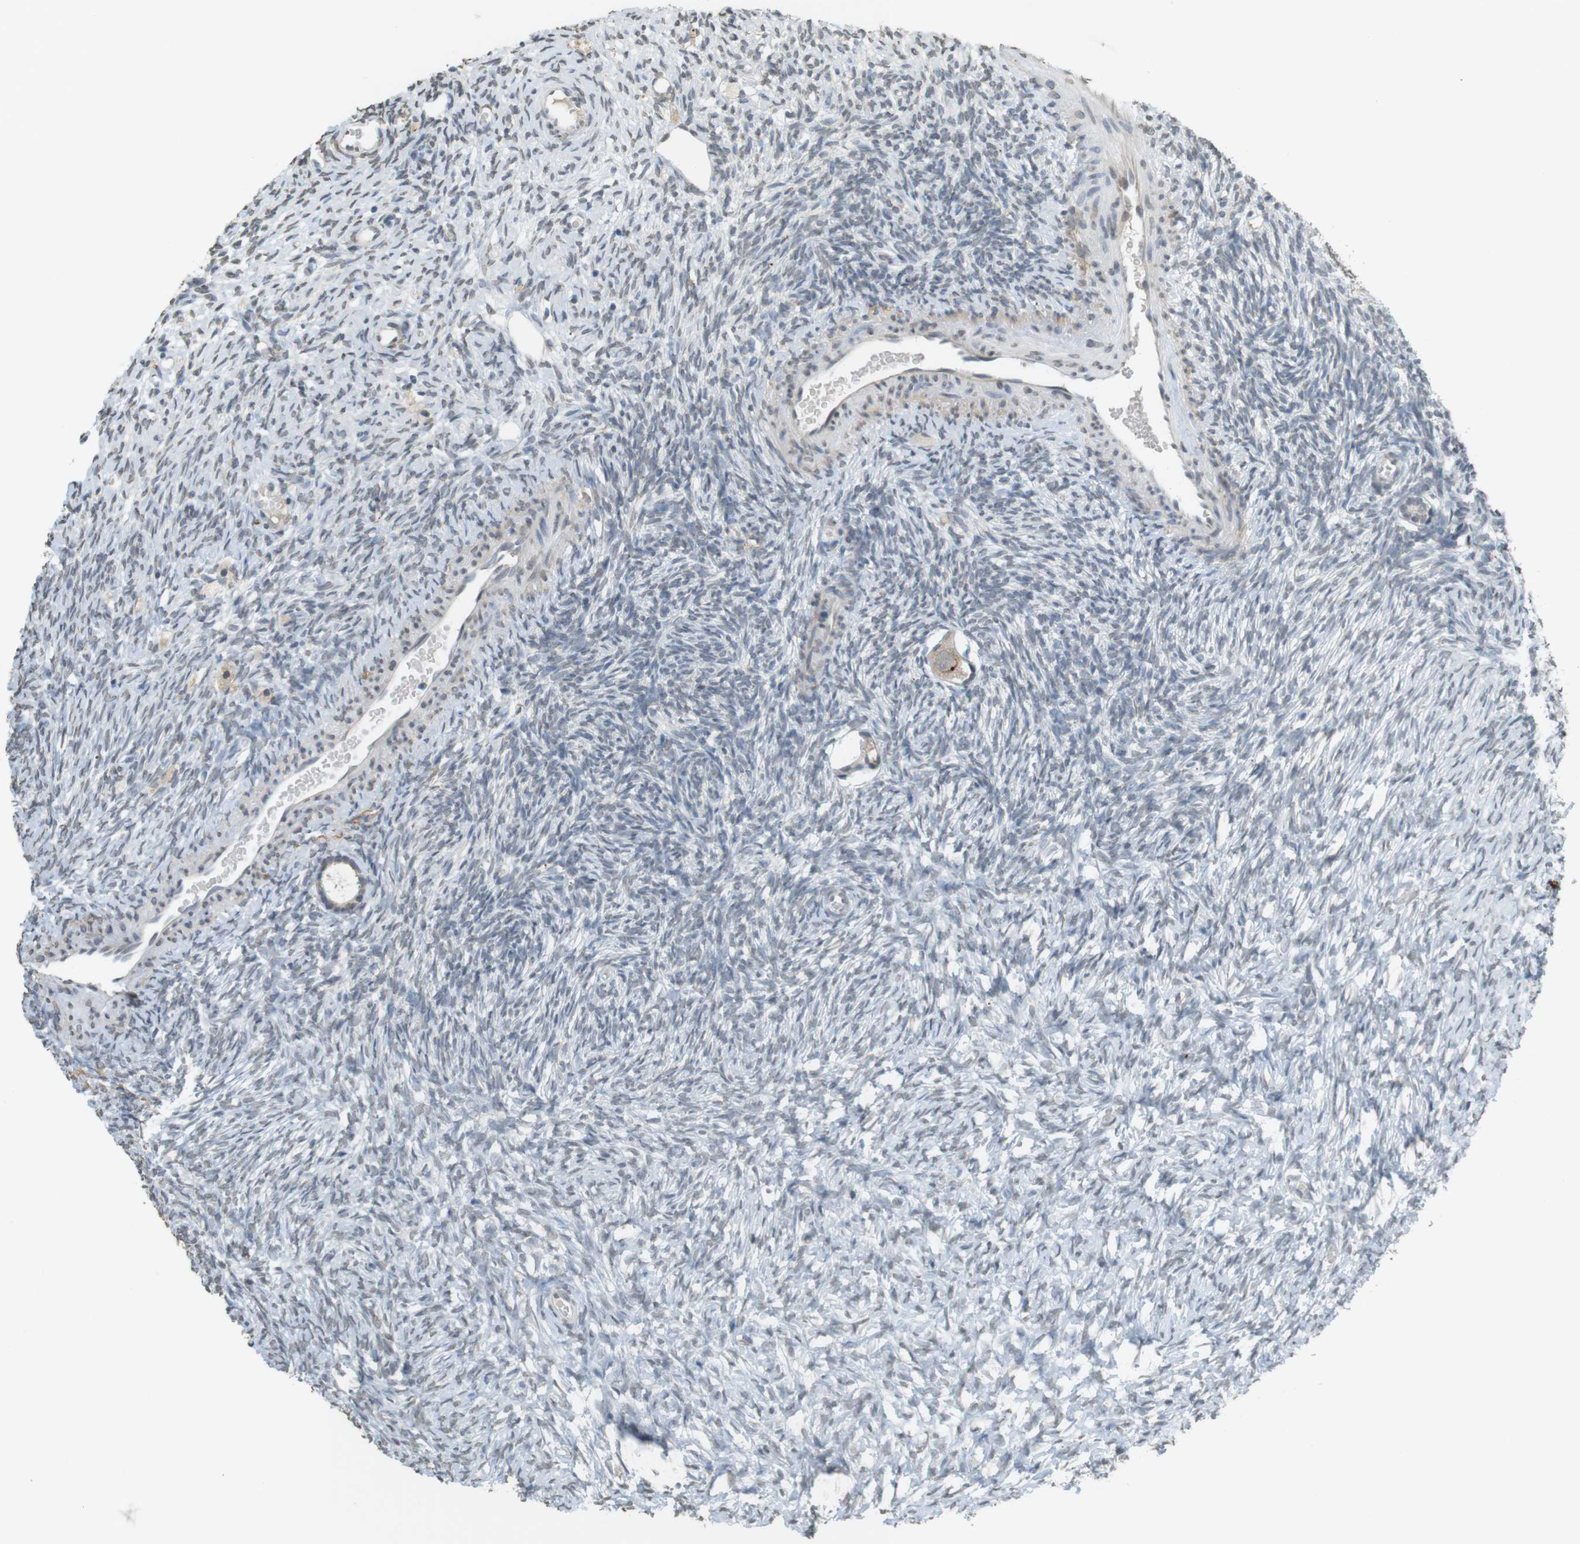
{"staining": {"intensity": "weak", "quantity": ">75%", "location": "cytoplasmic/membranous"}, "tissue": "ovary", "cell_type": "Follicle cells", "image_type": "normal", "snomed": [{"axis": "morphology", "description": "Normal tissue, NOS"}, {"axis": "topography", "description": "Ovary"}], "caption": "Approximately >75% of follicle cells in unremarkable human ovary display weak cytoplasmic/membranous protein staining as visualized by brown immunohistochemical staining.", "gene": "FZD10", "patient": {"sex": "female", "age": 35}}